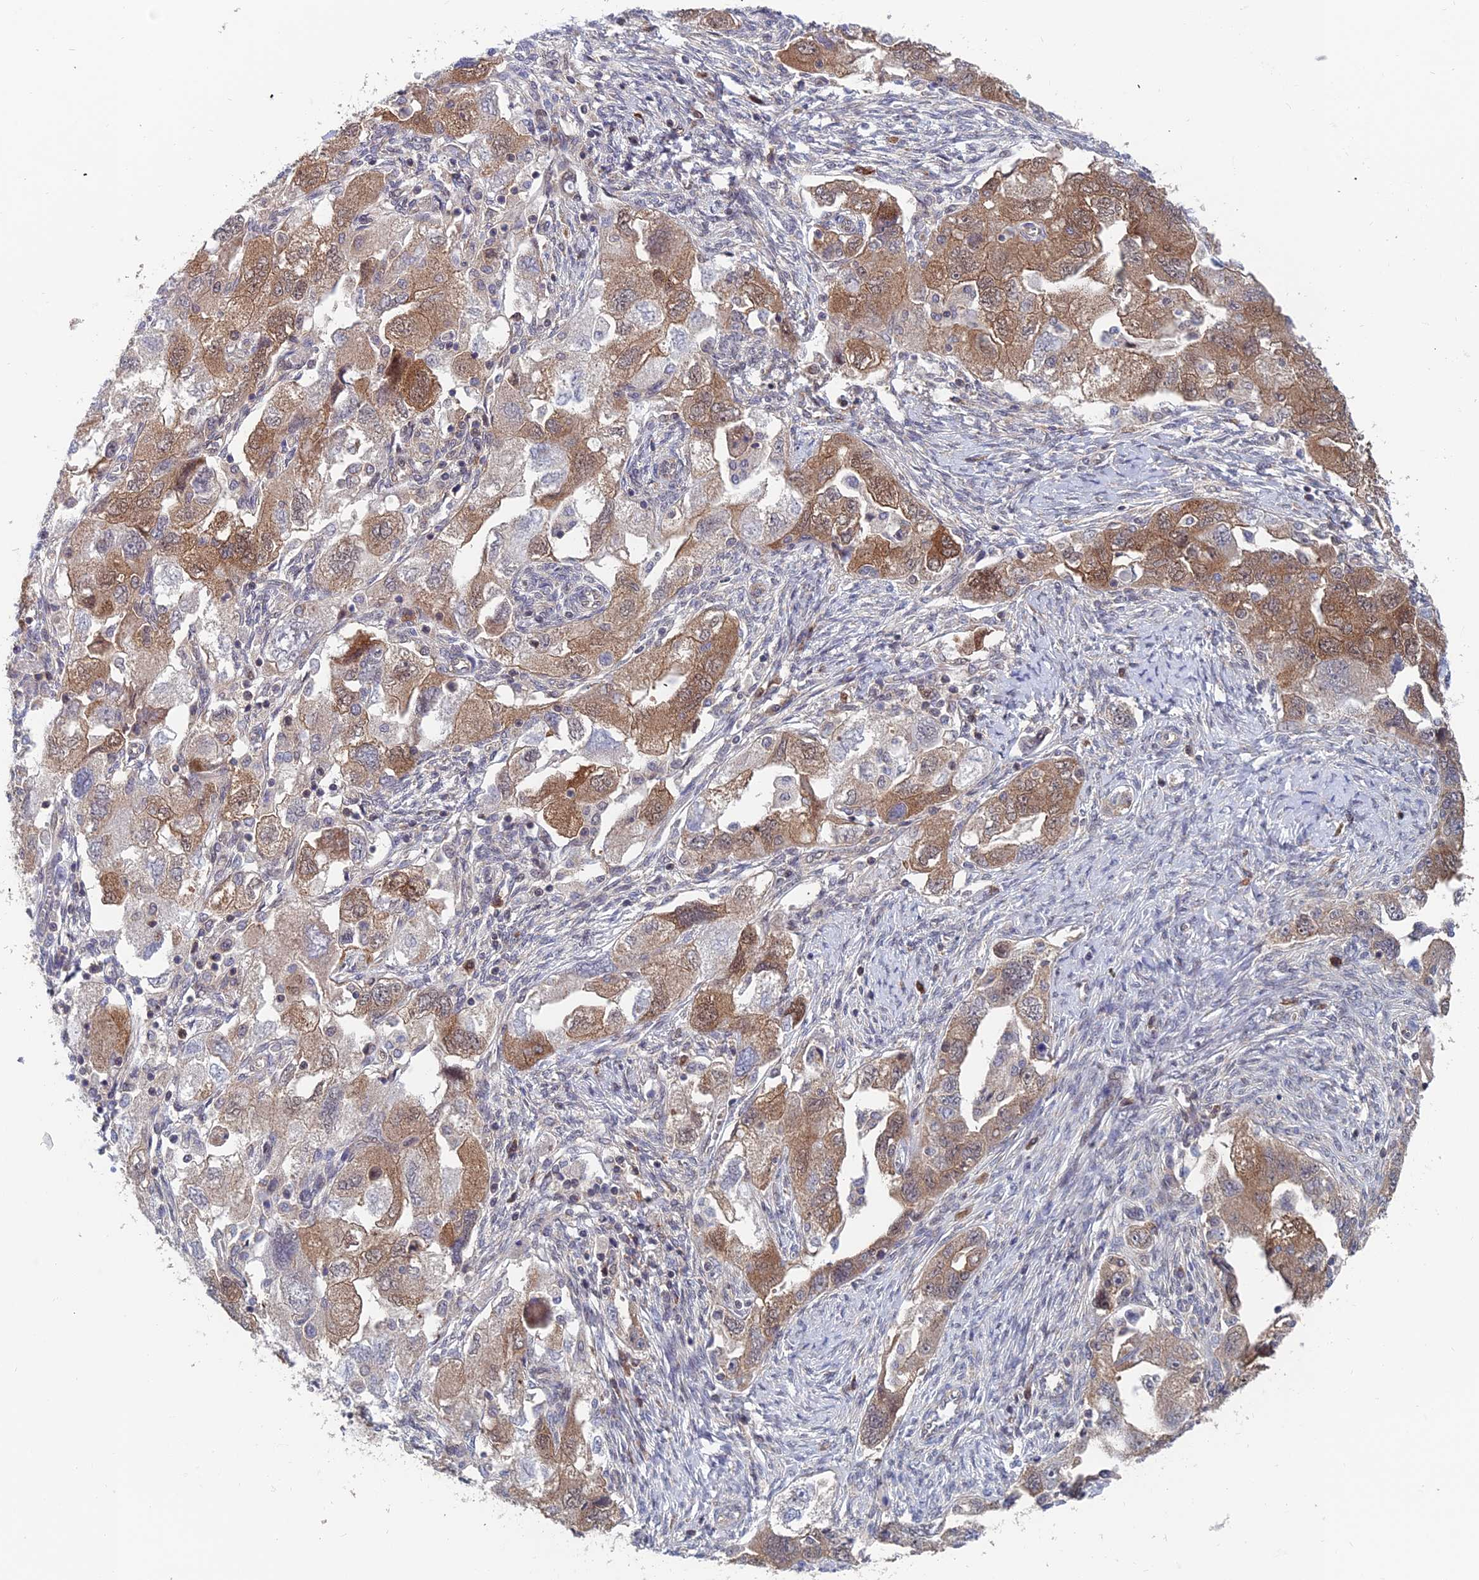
{"staining": {"intensity": "moderate", "quantity": ">75%", "location": "cytoplasmic/membranous,nuclear"}, "tissue": "ovarian cancer", "cell_type": "Tumor cells", "image_type": "cancer", "snomed": [{"axis": "morphology", "description": "Carcinoma, NOS"}, {"axis": "morphology", "description": "Cystadenocarcinoma, serous, NOS"}, {"axis": "topography", "description": "Ovary"}], "caption": "Protein analysis of ovarian cancer (carcinoma) tissue displays moderate cytoplasmic/membranous and nuclear expression in approximately >75% of tumor cells.", "gene": "IGBP1", "patient": {"sex": "female", "age": 69}}